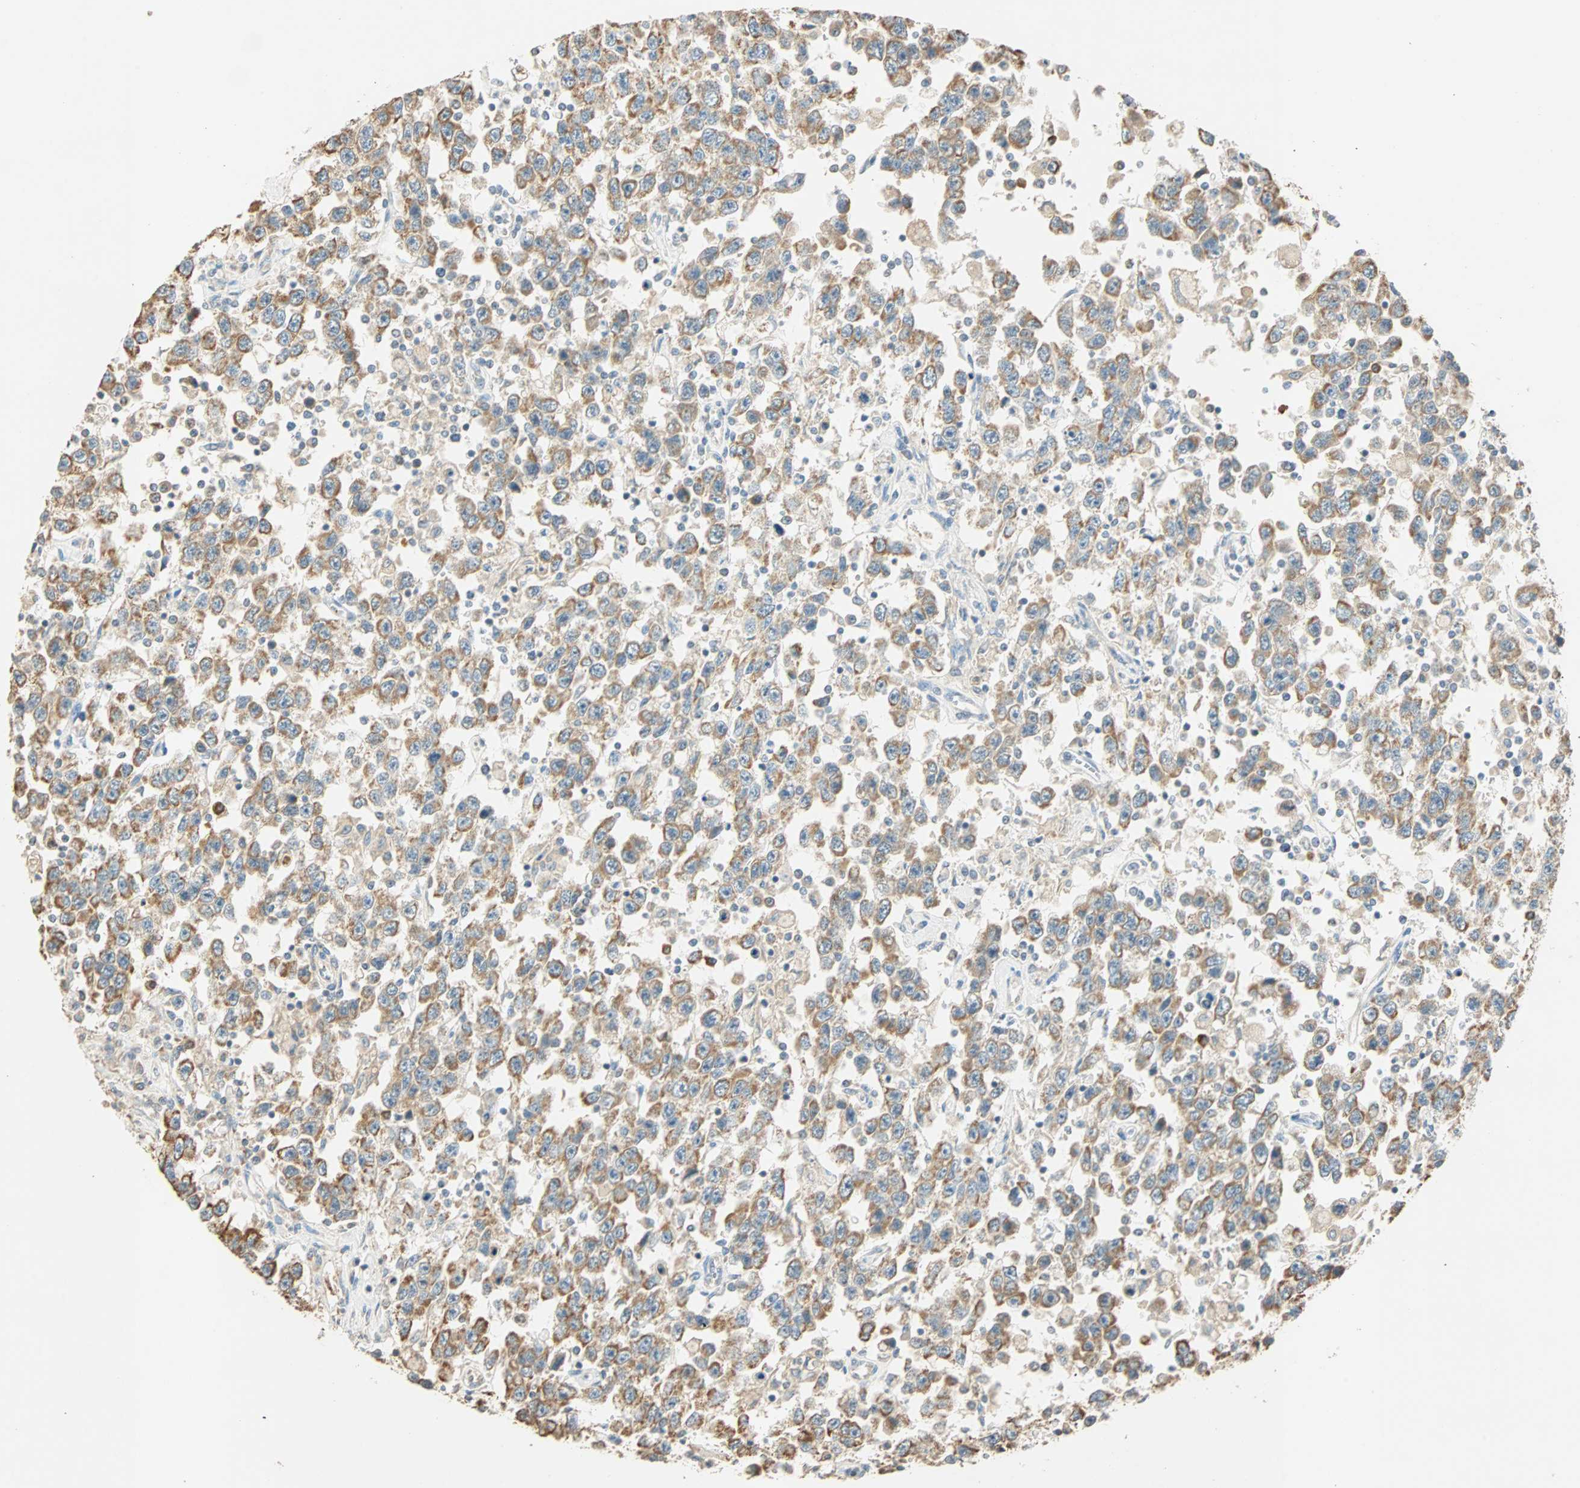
{"staining": {"intensity": "moderate", "quantity": ">75%", "location": "cytoplasmic/membranous"}, "tissue": "testis cancer", "cell_type": "Tumor cells", "image_type": "cancer", "snomed": [{"axis": "morphology", "description": "Seminoma, NOS"}, {"axis": "topography", "description": "Testis"}], "caption": "There is medium levels of moderate cytoplasmic/membranous staining in tumor cells of seminoma (testis), as demonstrated by immunohistochemical staining (brown color).", "gene": "RAD18", "patient": {"sex": "male", "age": 41}}